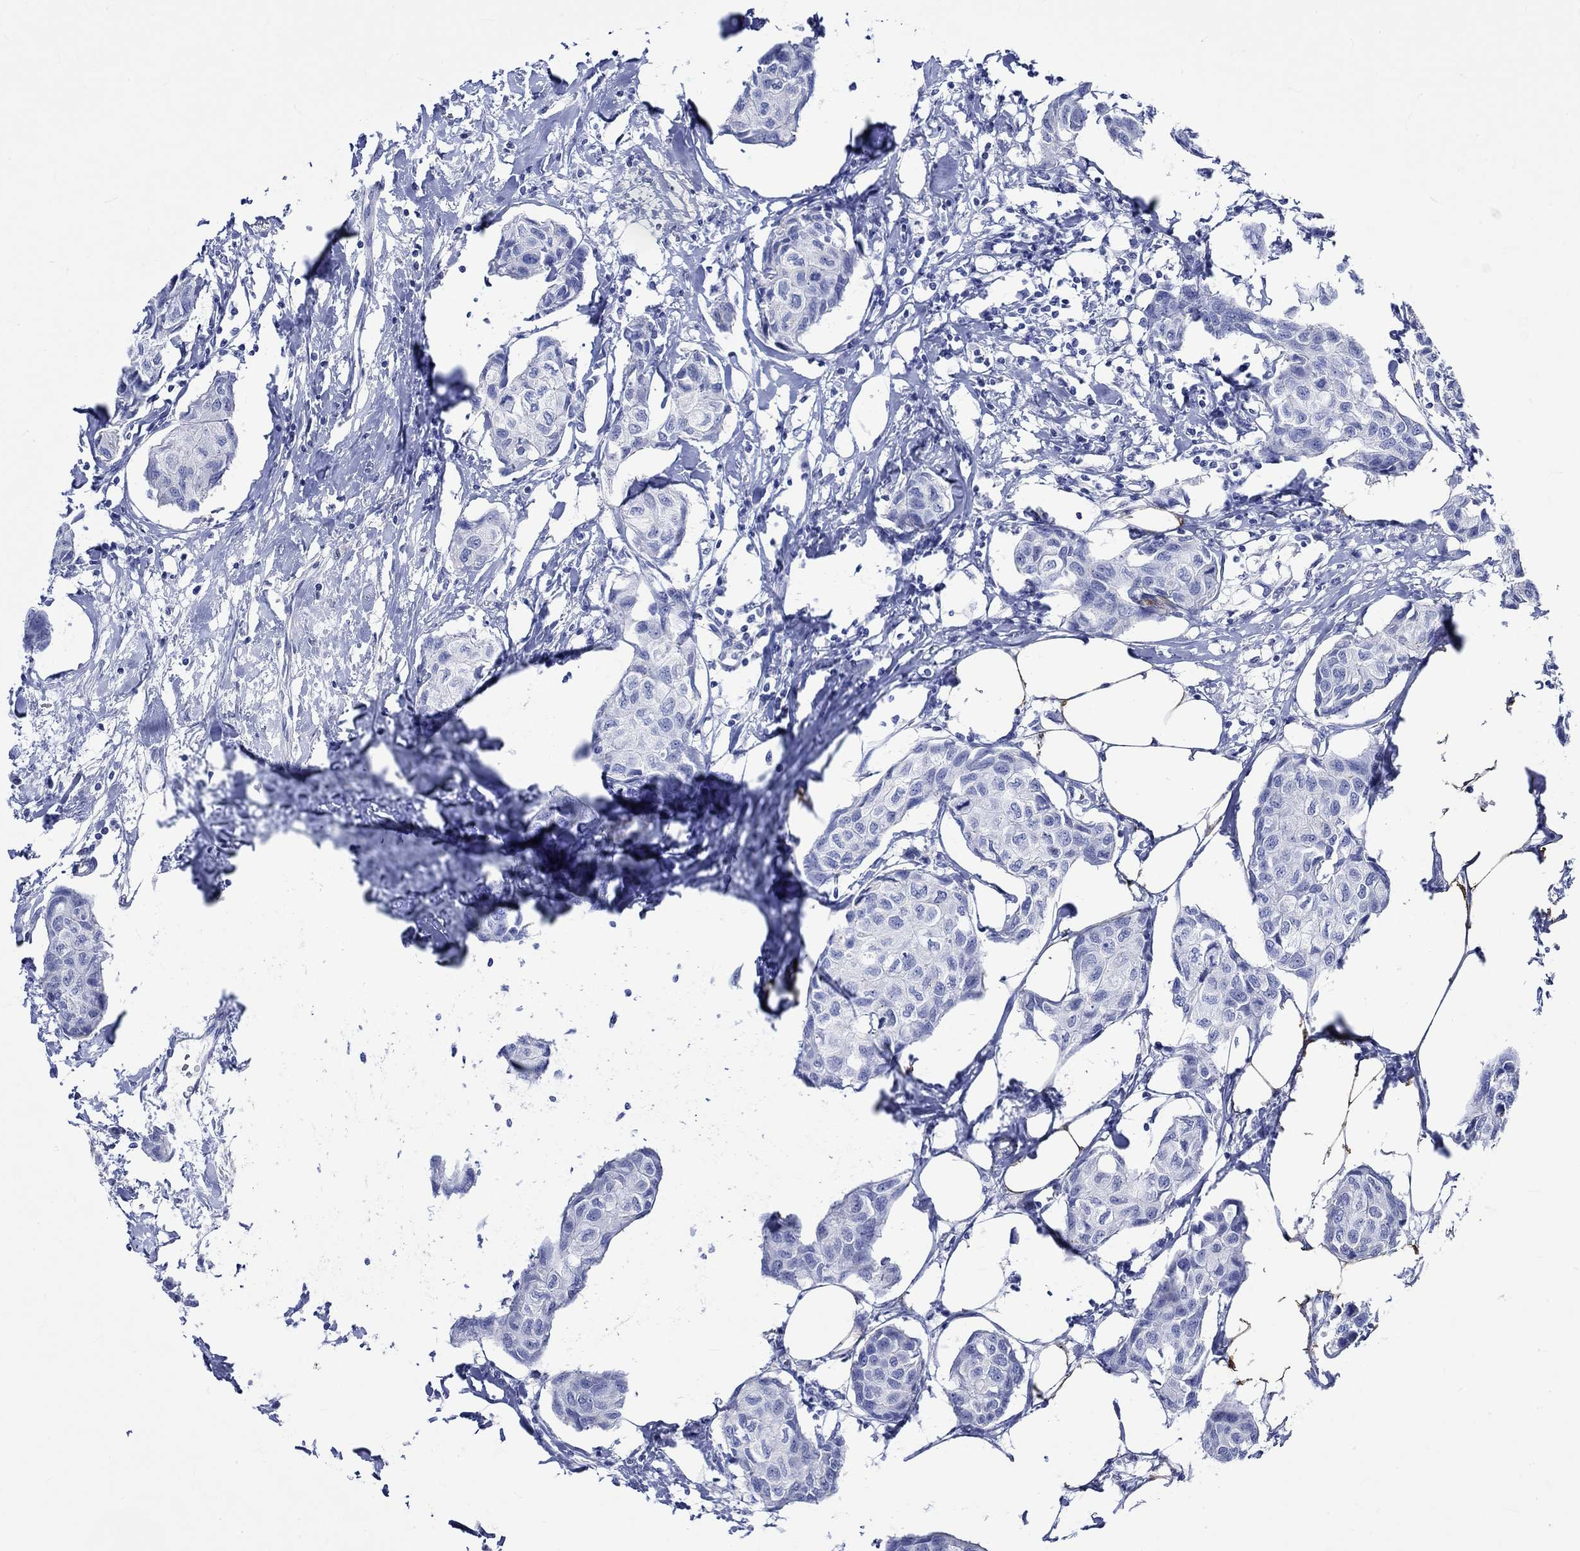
{"staining": {"intensity": "negative", "quantity": "none", "location": "none"}, "tissue": "breast cancer", "cell_type": "Tumor cells", "image_type": "cancer", "snomed": [{"axis": "morphology", "description": "Duct carcinoma"}, {"axis": "topography", "description": "Breast"}], "caption": "Immunohistochemistry of human breast cancer (invasive ductal carcinoma) demonstrates no expression in tumor cells.", "gene": "CRYAB", "patient": {"sex": "female", "age": 80}}